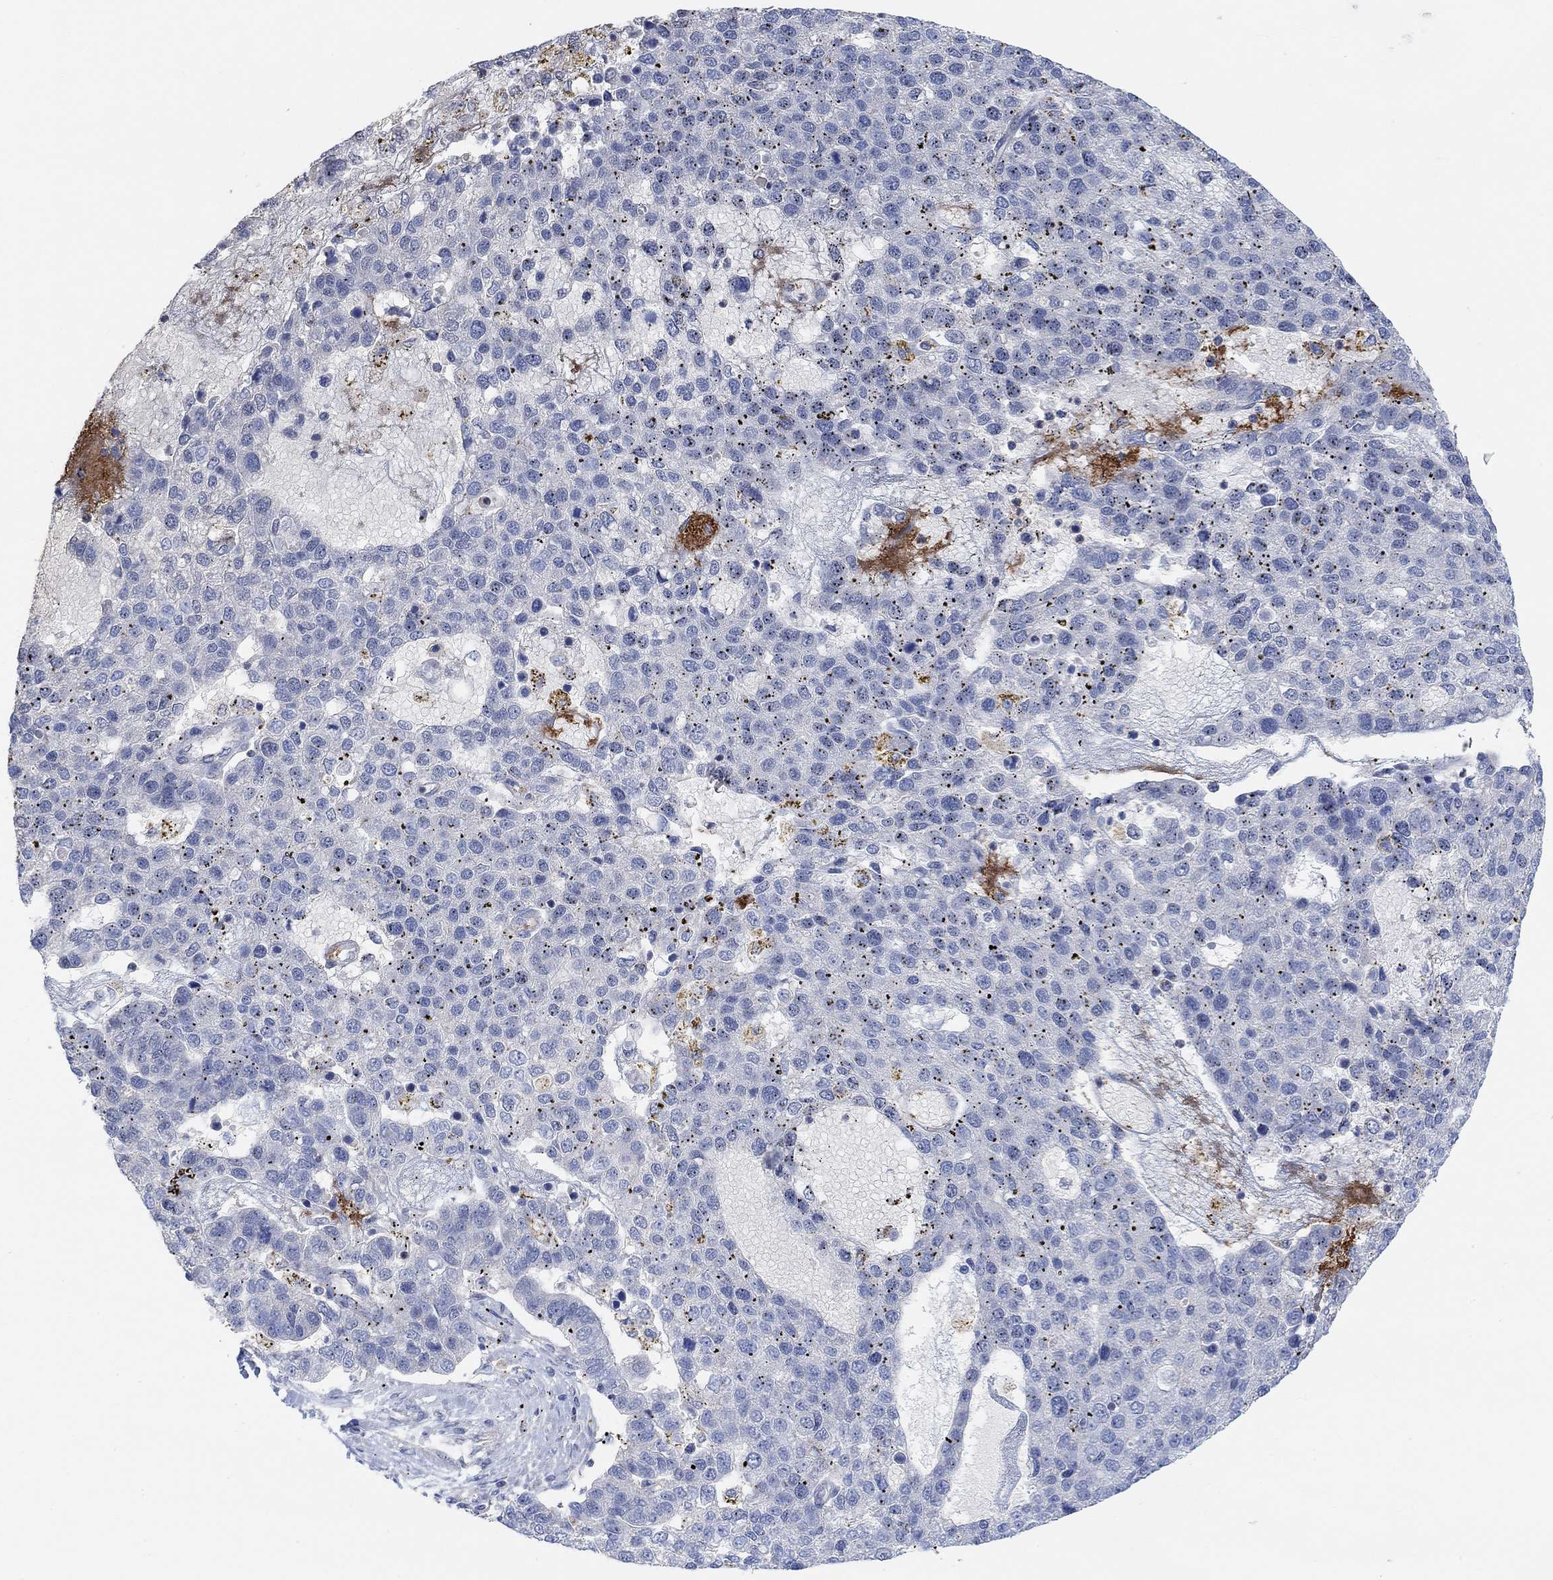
{"staining": {"intensity": "negative", "quantity": "none", "location": "none"}, "tissue": "pancreatic cancer", "cell_type": "Tumor cells", "image_type": "cancer", "snomed": [{"axis": "morphology", "description": "Adenocarcinoma, NOS"}, {"axis": "topography", "description": "Pancreas"}], "caption": "Human pancreatic adenocarcinoma stained for a protein using IHC demonstrates no staining in tumor cells.", "gene": "PMFBP1", "patient": {"sex": "female", "age": 61}}